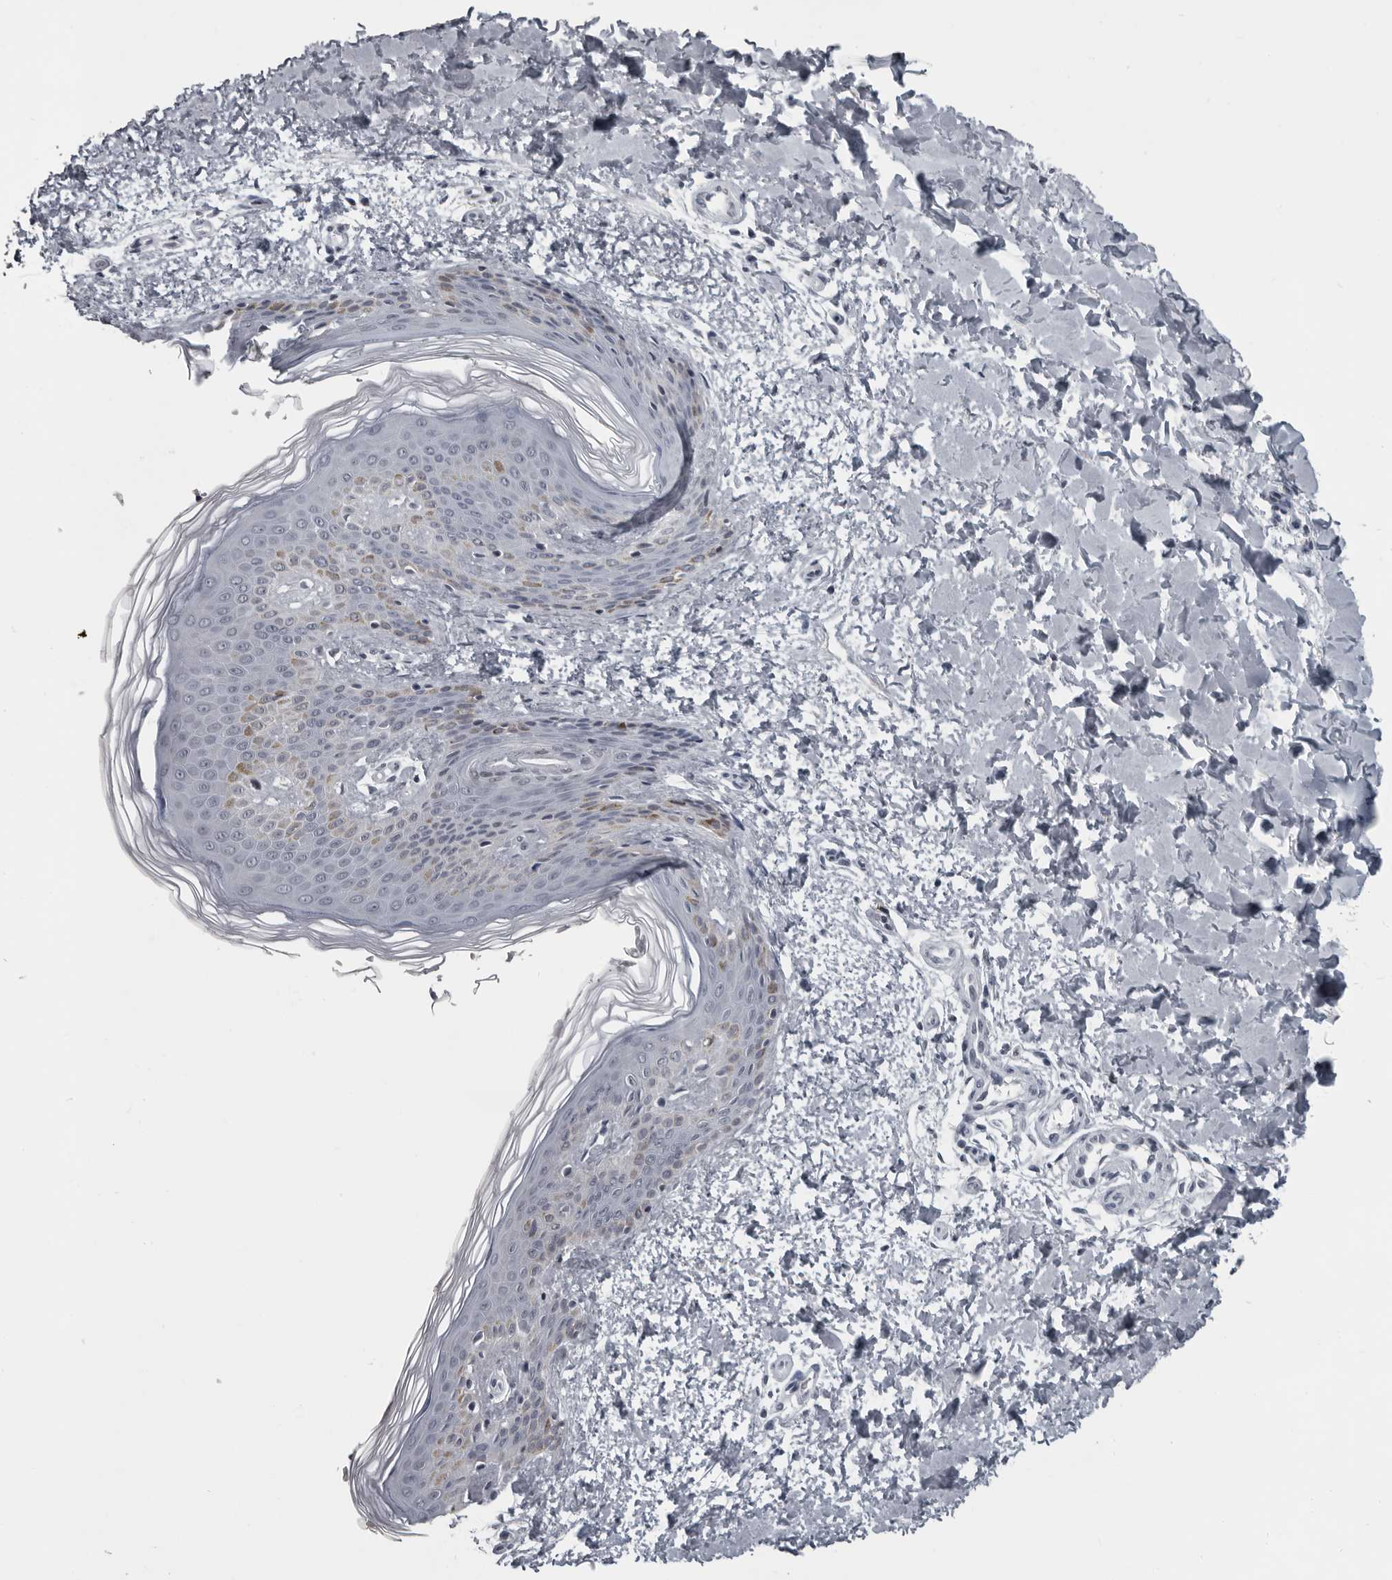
{"staining": {"intensity": "negative", "quantity": "none", "location": "none"}, "tissue": "skin", "cell_type": "Fibroblasts", "image_type": "normal", "snomed": [{"axis": "morphology", "description": "Normal tissue, NOS"}, {"axis": "morphology", "description": "Neoplasm, benign, NOS"}, {"axis": "topography", "description": "Skin"}, {"axis": "topography", "description": "Soft tissue"}], "caption": "The histopathology image displays no significant positivity in fibroblasts of skin. (DAB (3,3'-diaminobenzidine) immunohistochemistry (IHC) visualized using brightfield microscopy, high magnification).", "gene": "LZIC", "patient": {"sex": "male", "age": 26}}